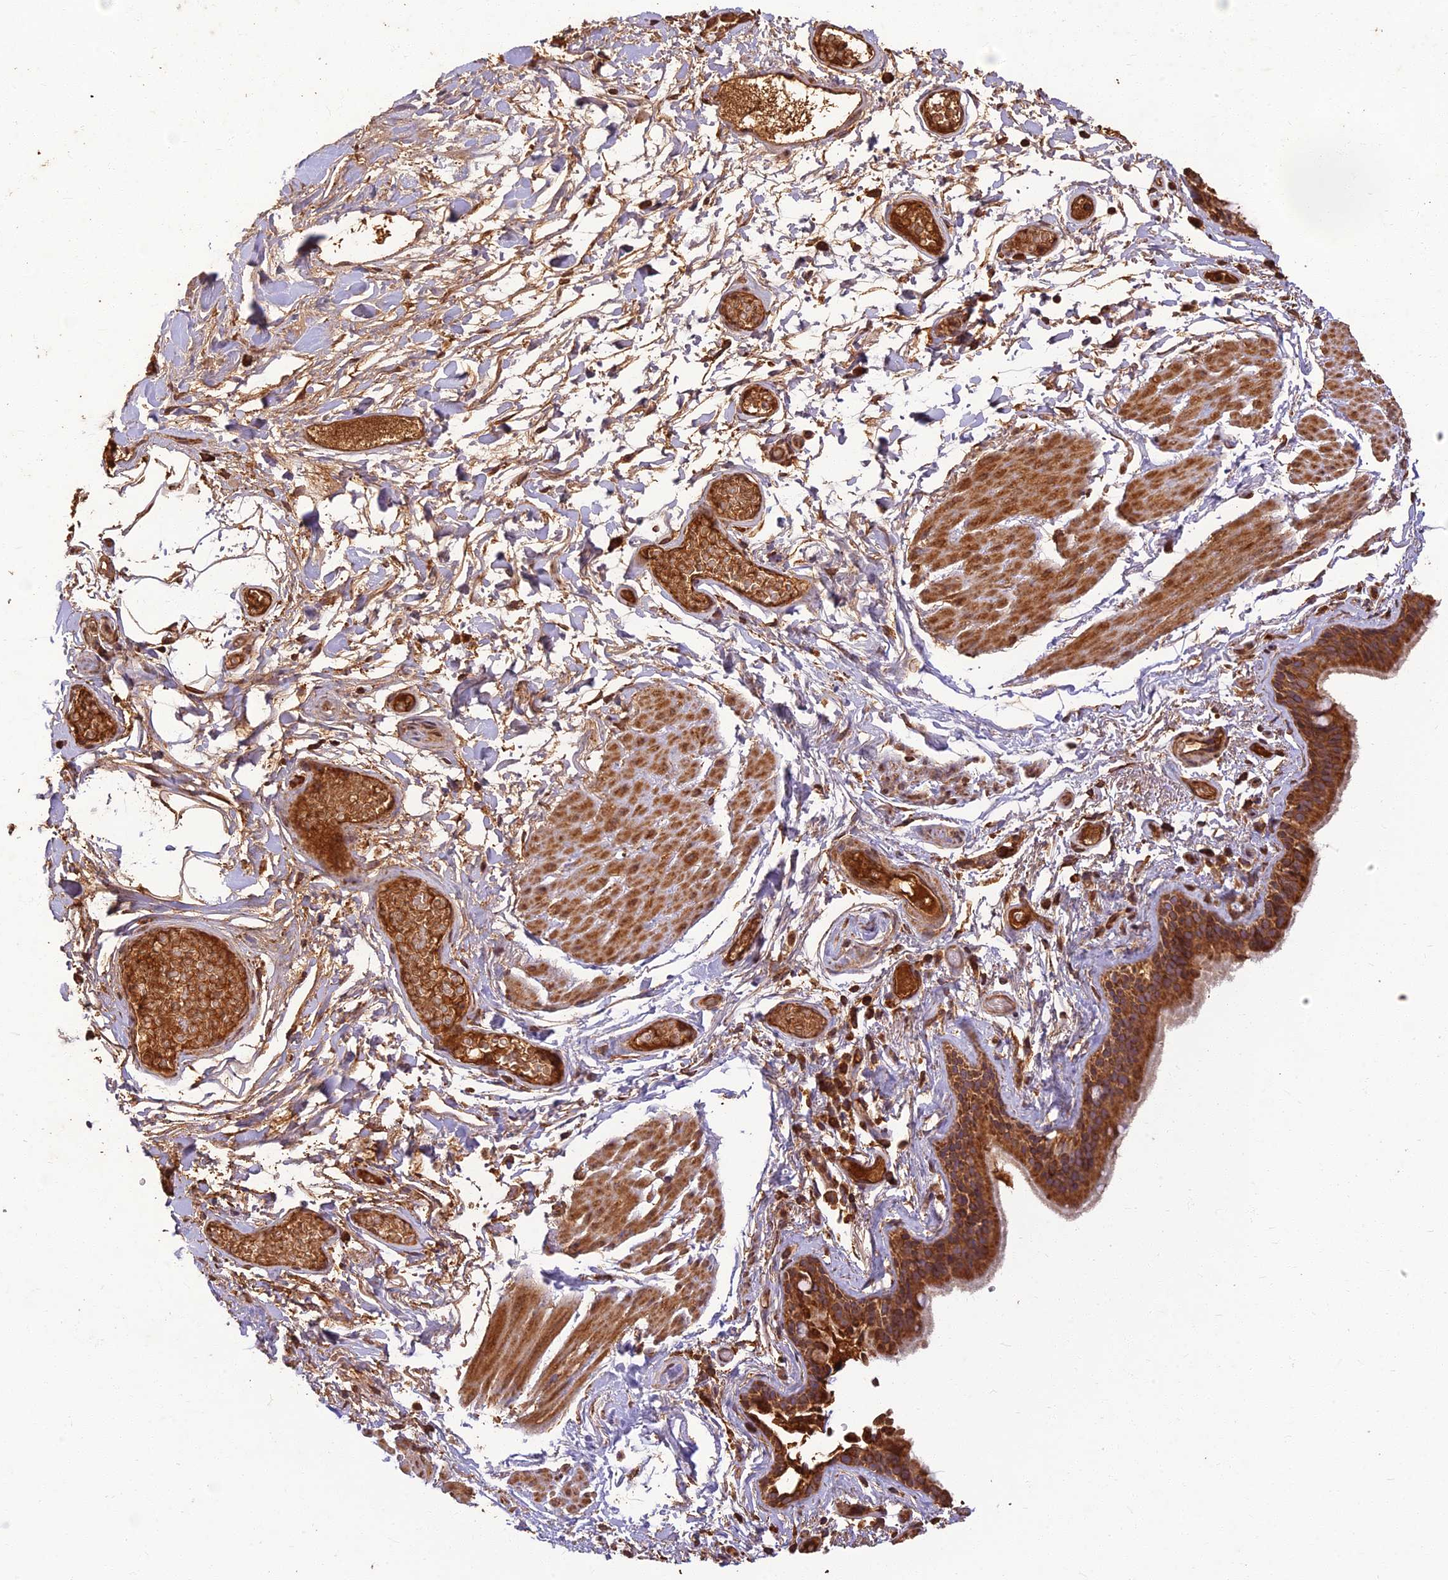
{"staining": {"intensity": "moderate", "quantity": ">75%", "location": "cytoplasmic/membranous"}, "tissue": "bronchus", "cell_type": "Respiratory epithelial cells", "image_type": "normal", "snomed": [{"axis": "morphology", "description": "Normal tissue, NOS"}, {"axis": "topography", "description": "Cartilage tissue"}], "caption": "DAB immunohistochemical staining of benign bronchus exhibits moderate cytoplasmic/membranous protein expression in approximately >75% of respiratory epithelial cells.", "gene": "CORO1C", "patient": {"sex": "male", "age": 63}}